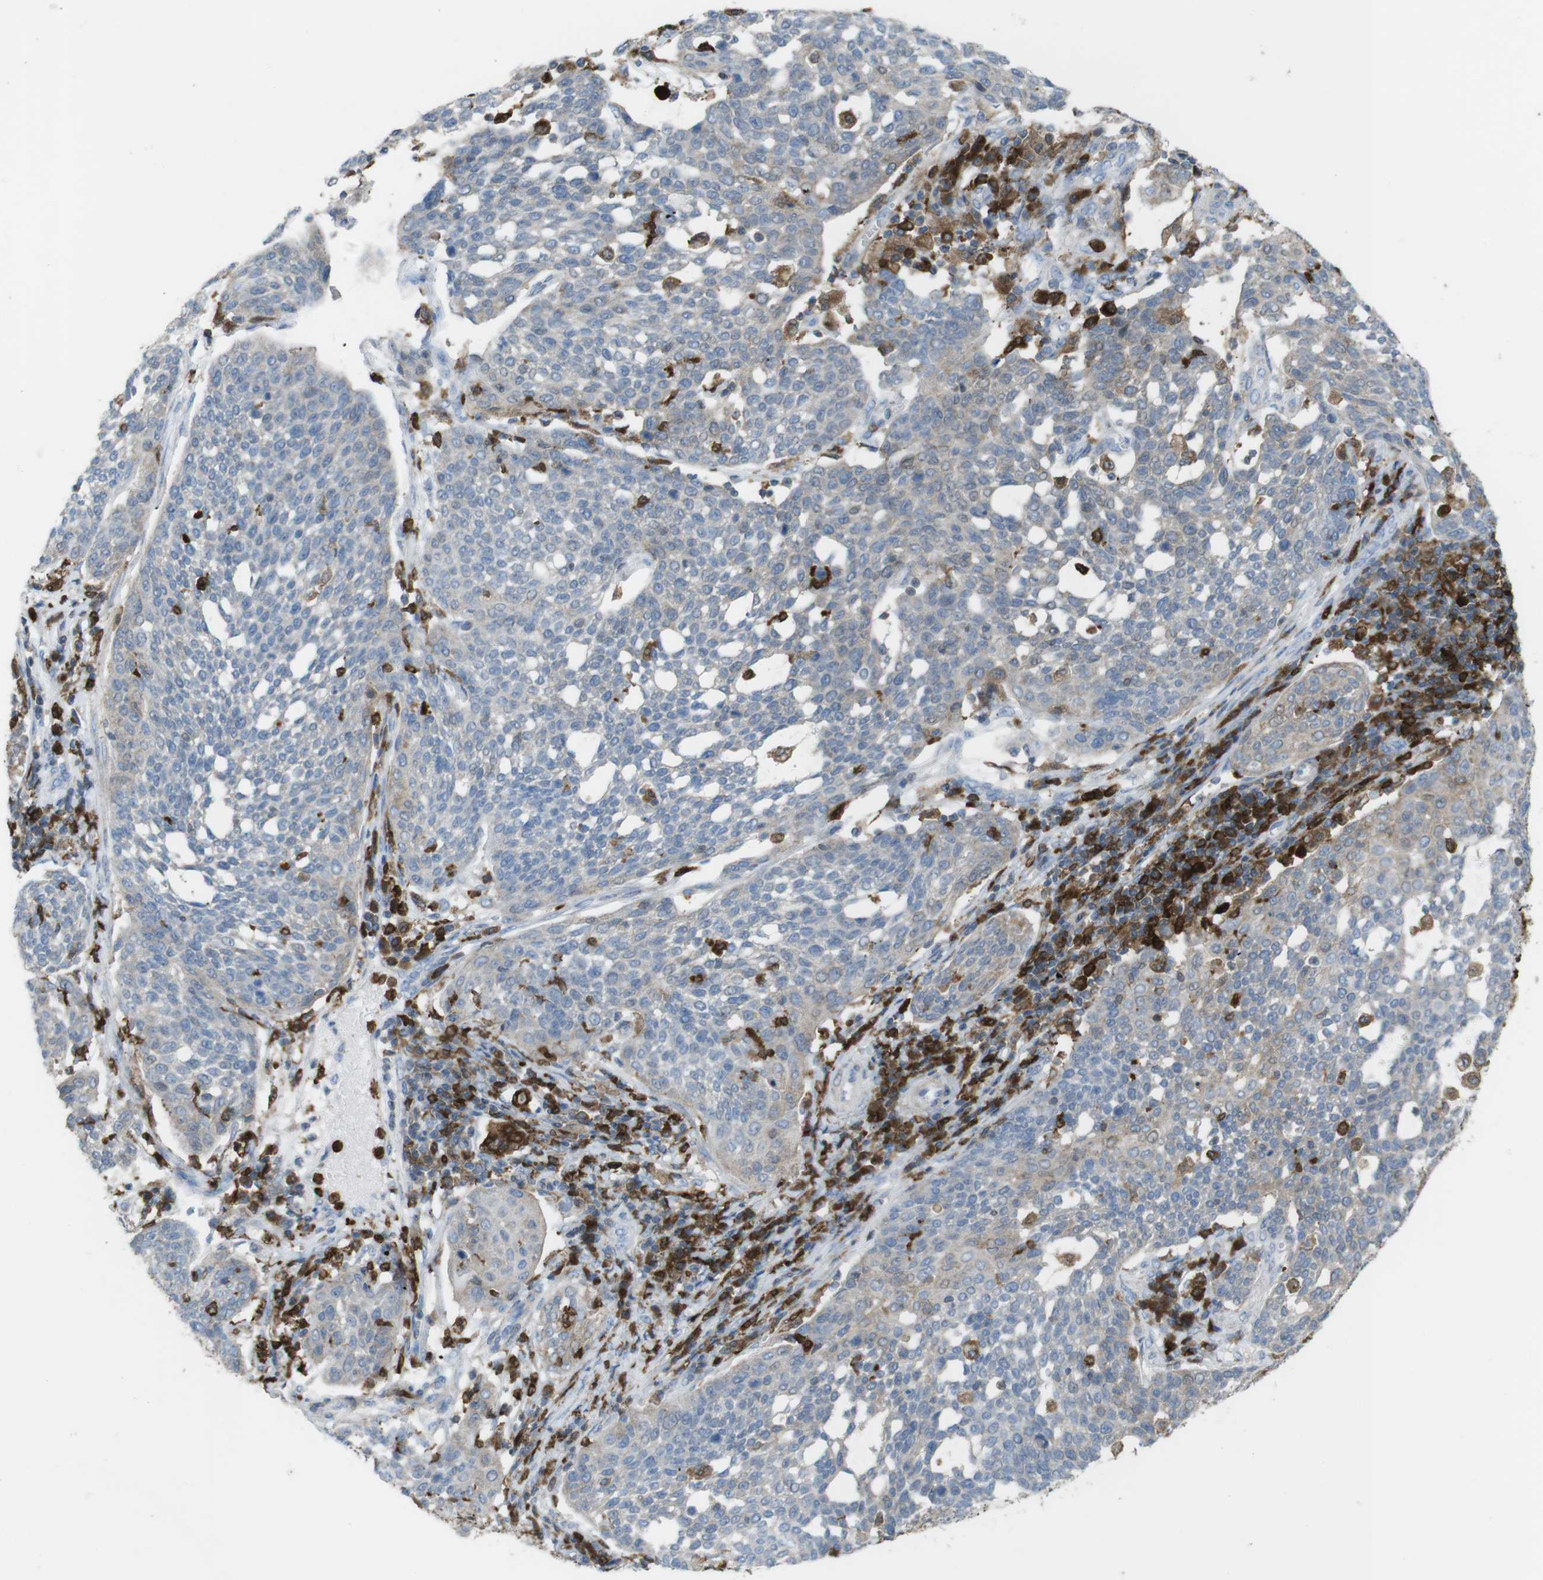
{"staining": {"intensity": "weak", "quantity": "25%-75%", "location": "cytoplasmic/membranous"}, "tissue": "cervical cancer", "cell_type": "Tumor cells", "image_type": "cancer", "snomed": [{"axis": "morphology", "description": "Squamous cell carcinoma, NOS"}, {"axis": "topography", "description": "Cervix"}], "caption": "Cervical cancer stained for a protein (brown) demonstrates weak cytoplasmic/membranous positive positivity in approximately 25%-75% of tumor cells.", "gene": "PRKCD", "patient": {"sex": "female", "age": 34}}